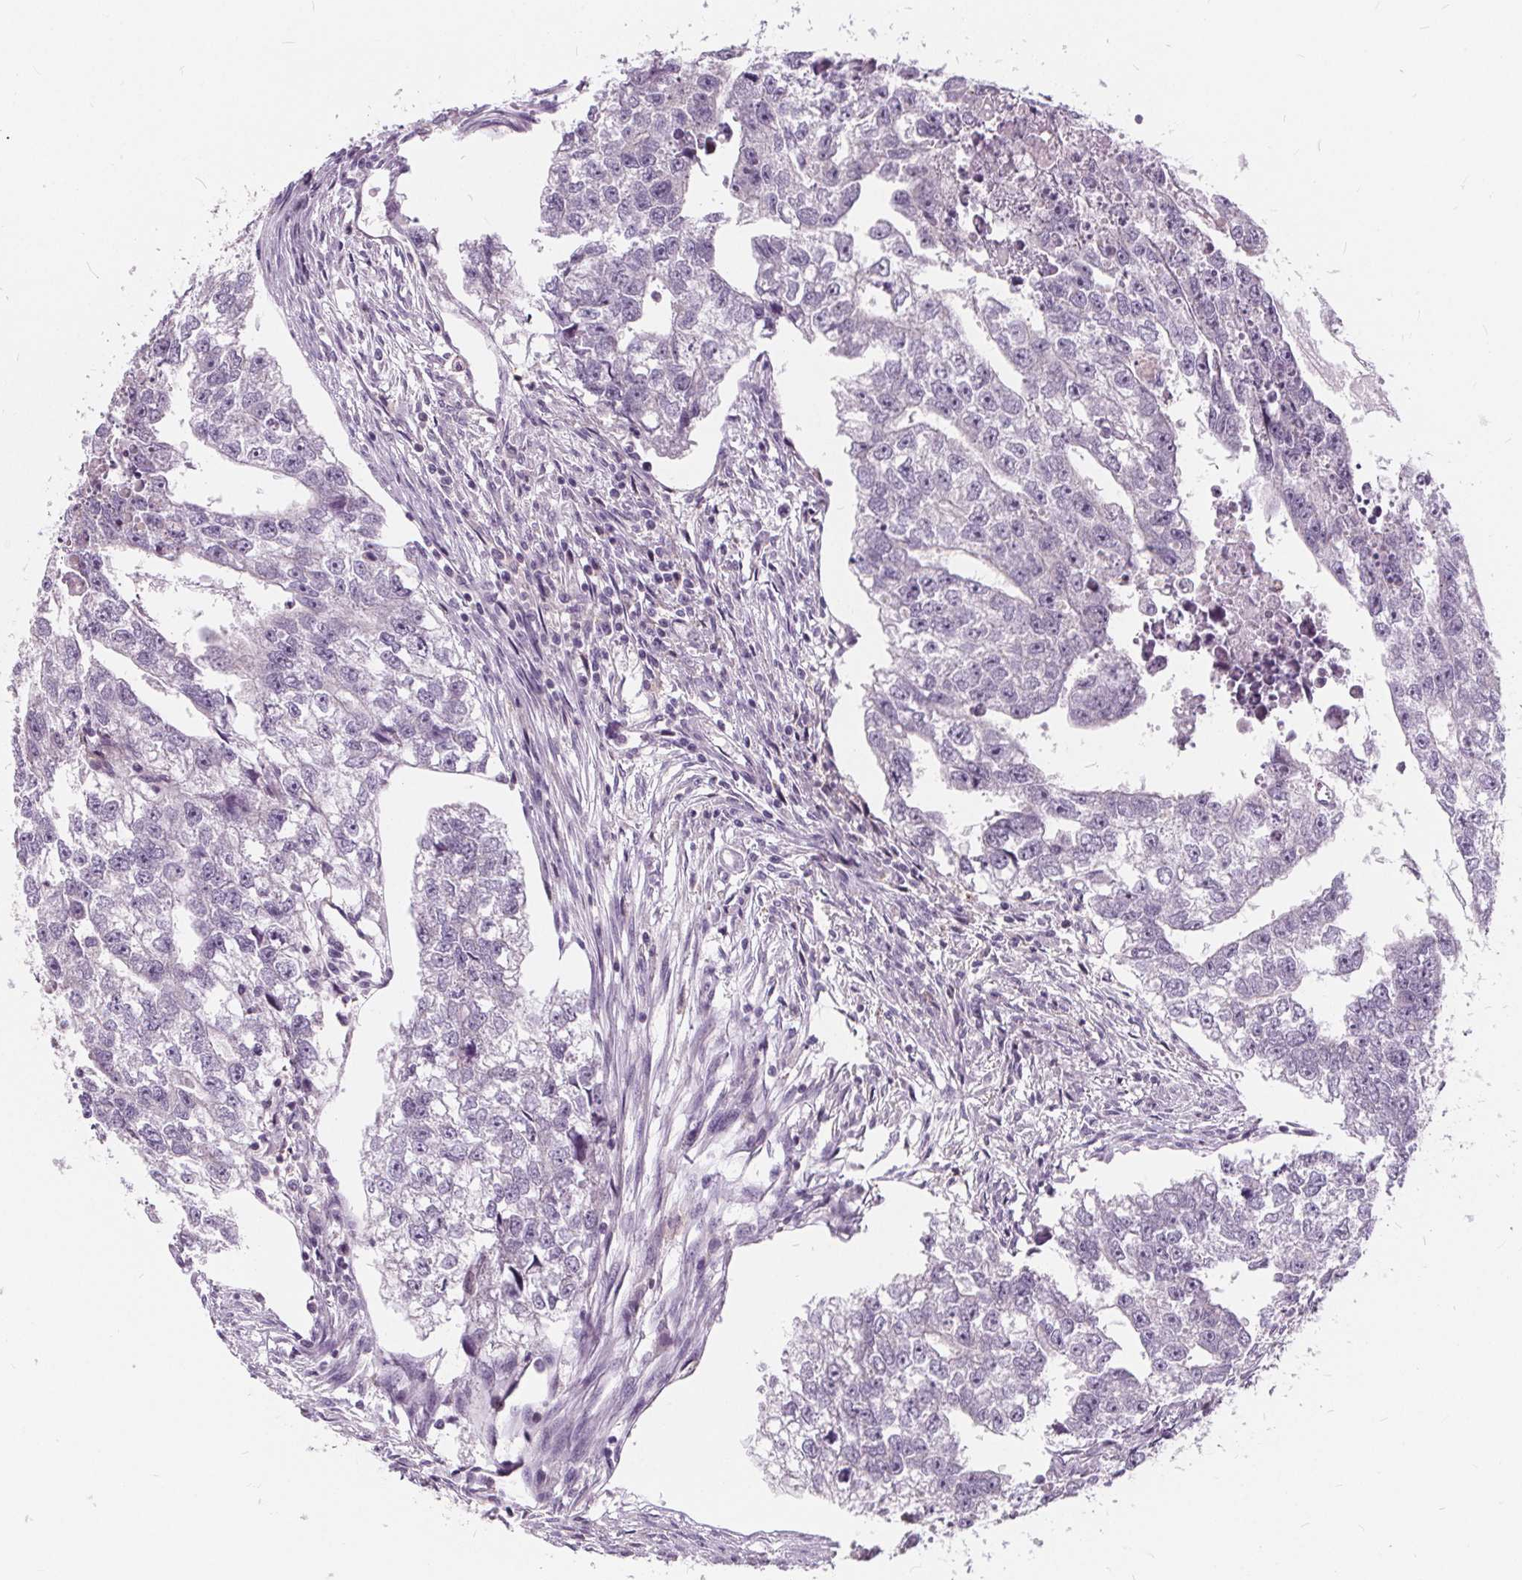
{"staining": {"intensity": "negative", "quantity": "none", "location": "none"}, "tissue": "testis cancer", "cell_type": "Tumor cells", "image_type": "cancer", "snomed": [{"axis": "morphology", "description": "Carcinoma, Embryonal, NOS"}, {"axis": "morphology", "description": "Teratoma, malignant, NOS"}, {"axis": "topography", "description": "Testis"}], "caption": "There is no significant positivity in tumor cells of testis teratoma (malignant).", "gene": "HAAO", "patient": {"sex": "male", "age": 44}}